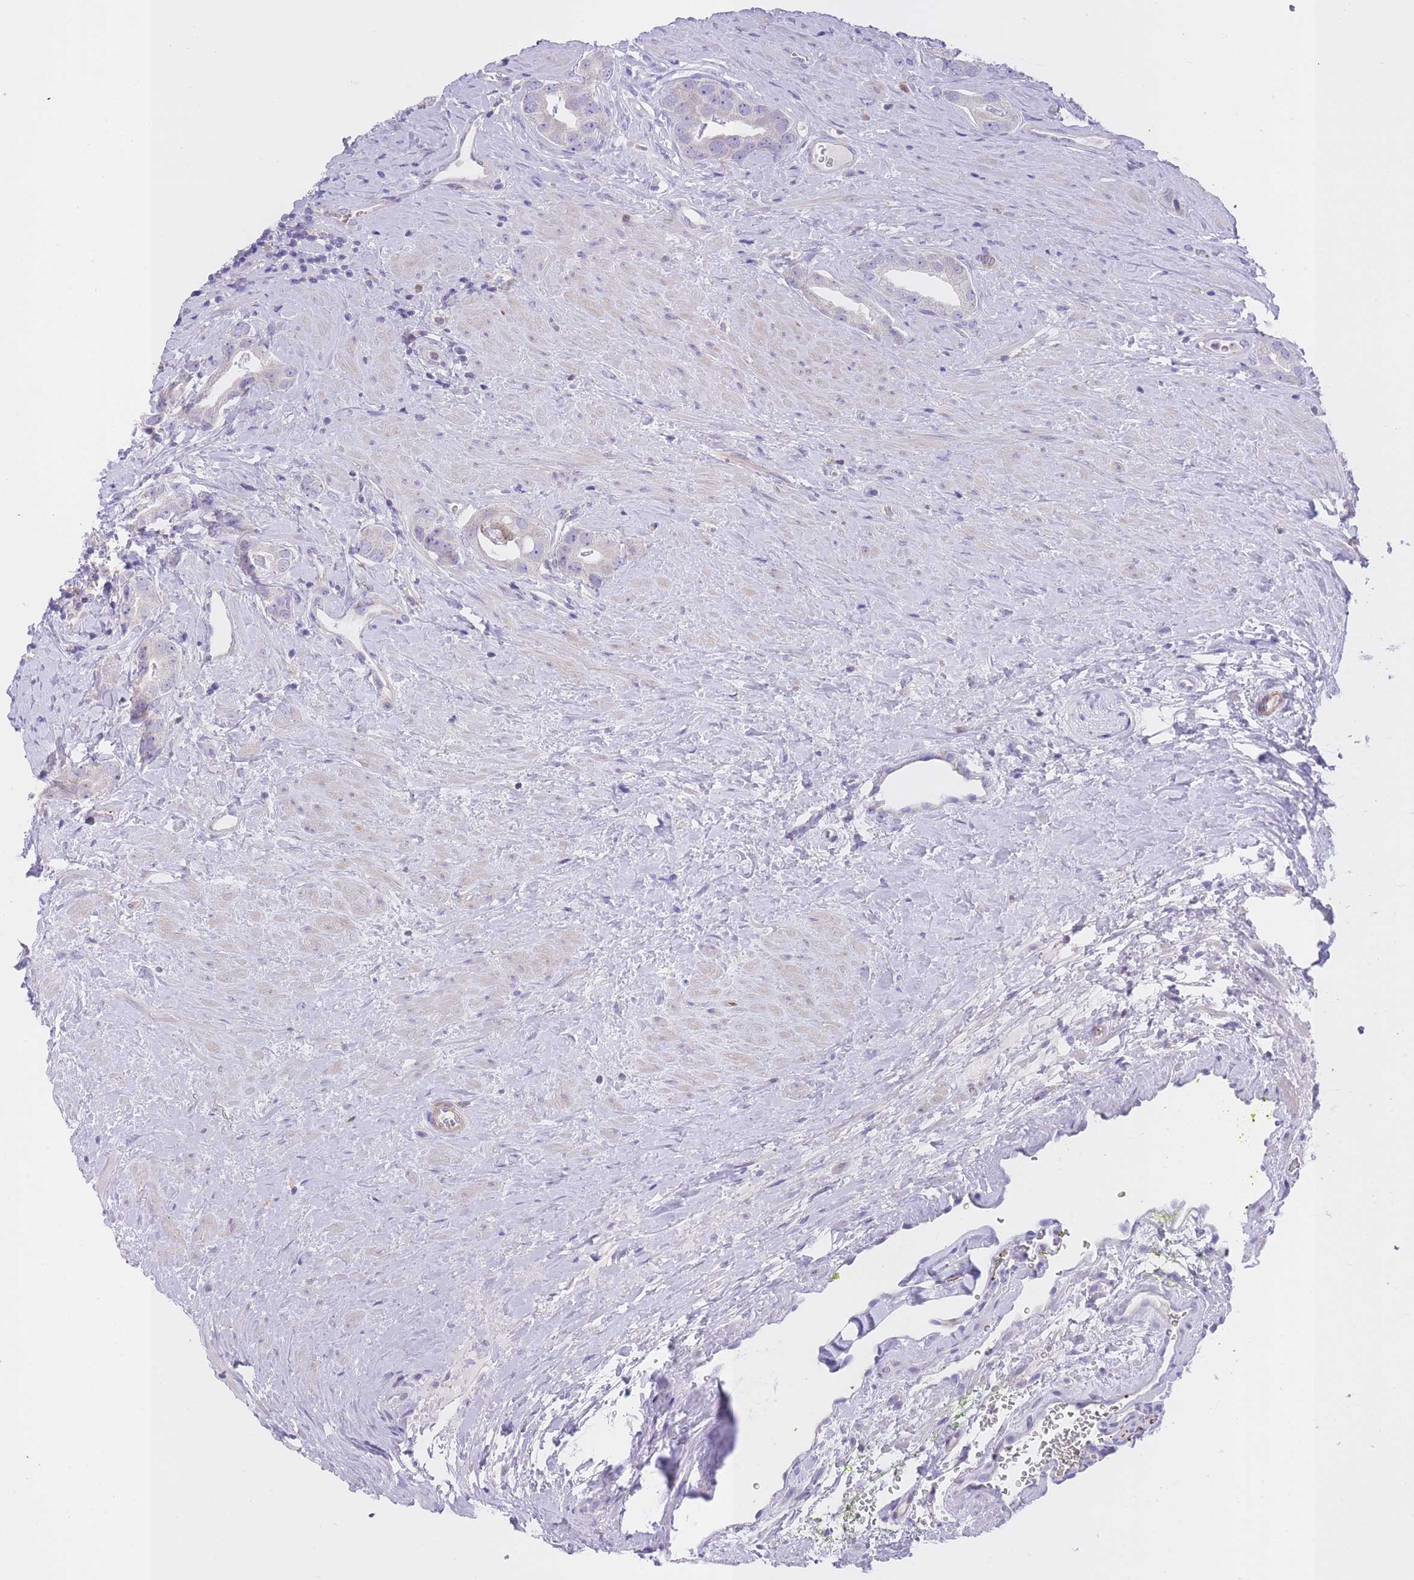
{"staining": {"intensity": "negative", "quantity": "none", "location": "none"}, "tissue": "prostate cancer", "cell_type": "Tumor cells", "image_type": "cancer", "snomed": [{"axis": "morphology", "description": "Adenocarcinoma, High grade"}, {"axis": "topography", "description": "Prostate"}], "caption": "Immunohistochemical staining of prostate cancer (adenocarcinoma (high-grade)) displays no significant expression in tumor cells.", "gene": "LDB3", "patient": {"sex": "male", "age": 63}}